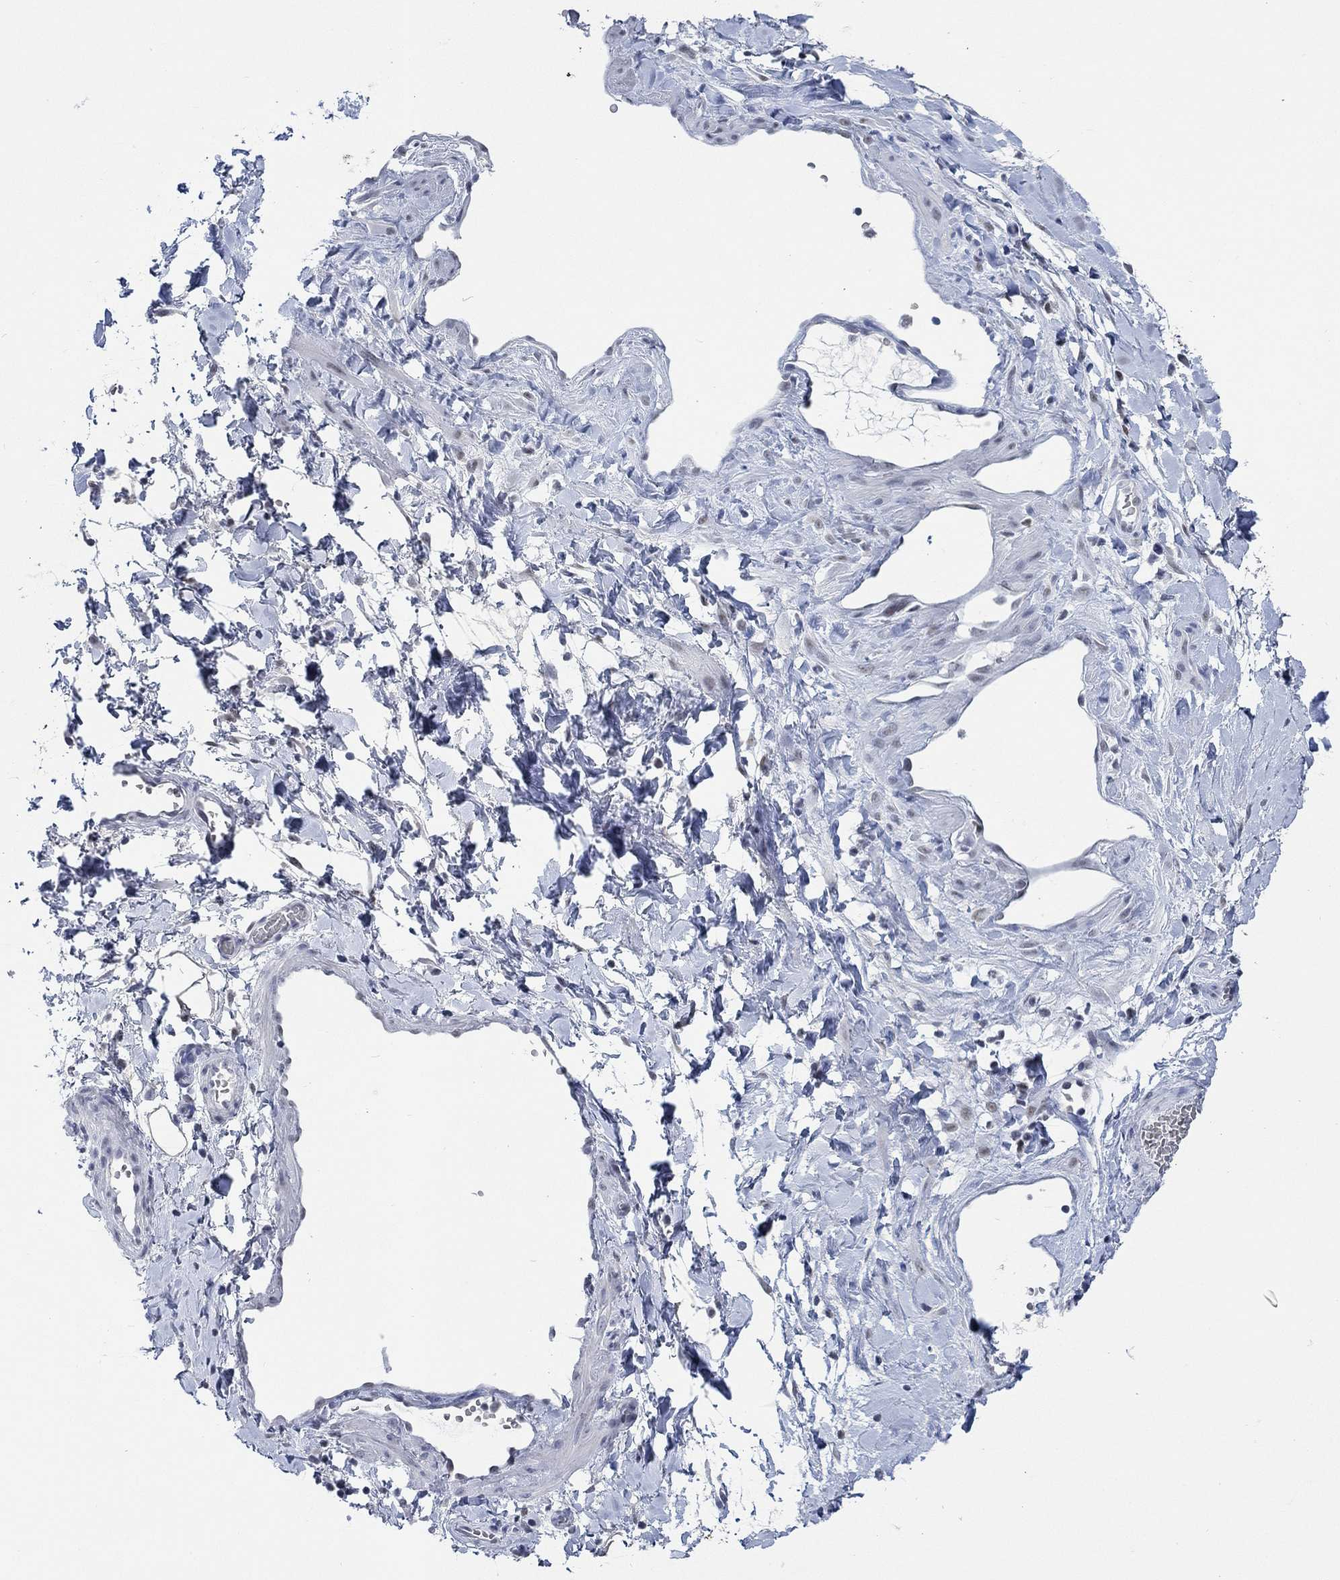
{"staining": {"intensity": "negative", "quantity": "none", "location": "none"}, "tissue": "adipose tissue", "cell_type": "Adipocytes", "image_type": "normal", "snomed": [{"axis": "morphology", "description": "Normal tissue, NOS"}, {"axis": "topography", "description": "Vascular tissue"}, {"axis": "topography", "description": "Peripheral nerve tissue"}], "caption": "Adipocytes show no significant positivity in unremarkable adipose tissue. (DAB (3,3'-diaminobenzidine) immunohistochemistry (IHC), high magnification).", "gene": "PPP1R17", "patient": {"sex": "male", "age": 23}}